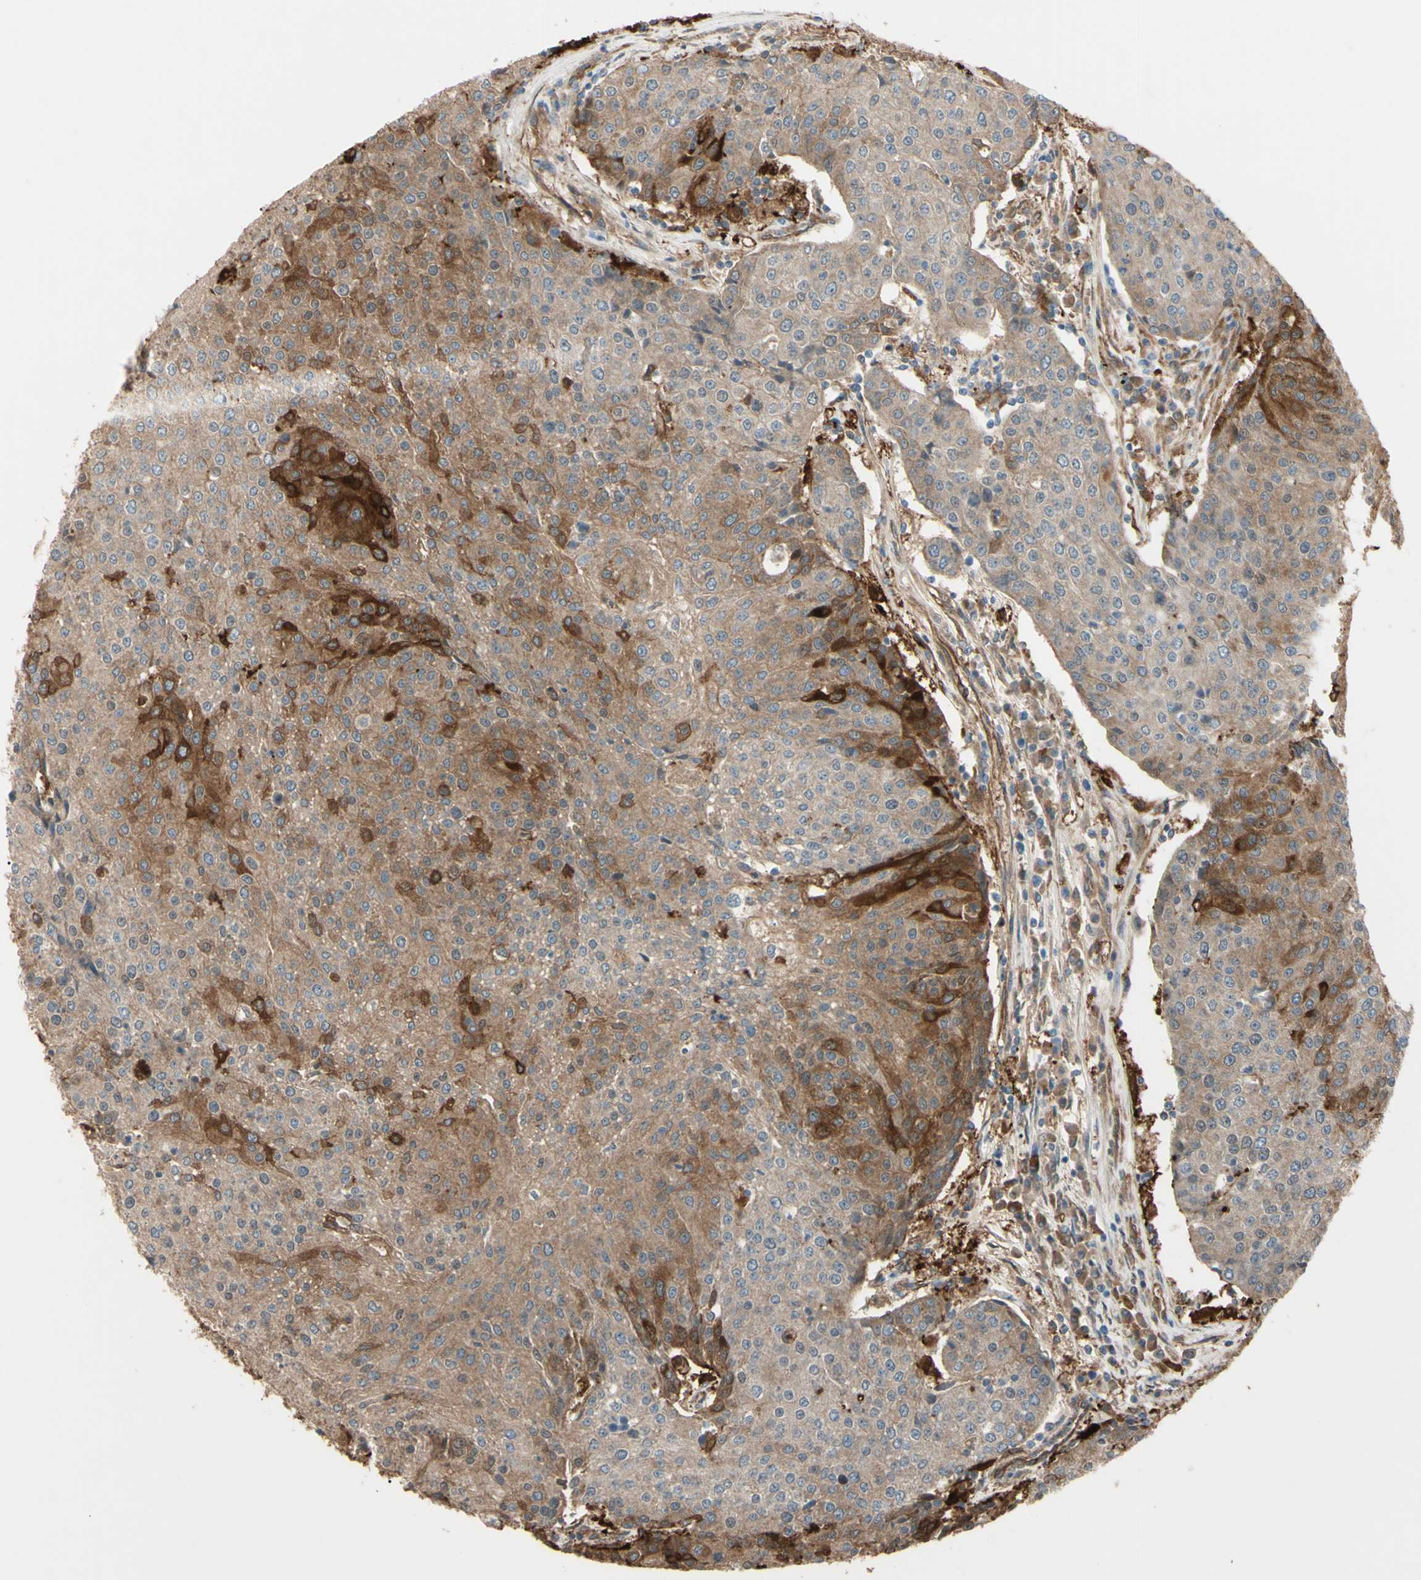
{"staining": {"intensity": "moderate", "quantity": ">75%", "location": "cytoplasmic/membranous"}, "tissue": "urothelial cancer", "cell_type": "Tumor cells", "image_type": "cancer", "snomed": [{"axis": "morphology", "description": "Urothelial carcinoma, High grade"}, {"axis": "topography", "description": "Urinary bladder"}], "caption": "IHC staining of urothelial carcinoma (high-grade), which demonstrates medium levels of moderate cytoplasmic/membranous positivity in about >75% of tumor cells indicating moderate cytoplasmic/membranous protein staining. The staining was performed using DAB (3,3'-diaminobenzidine) (brown) for protein detection and nuclei were counterstained in hematoxylin (blue).", "gene": "PTPN12", "patient": {"sex": "female", "age": 85}}